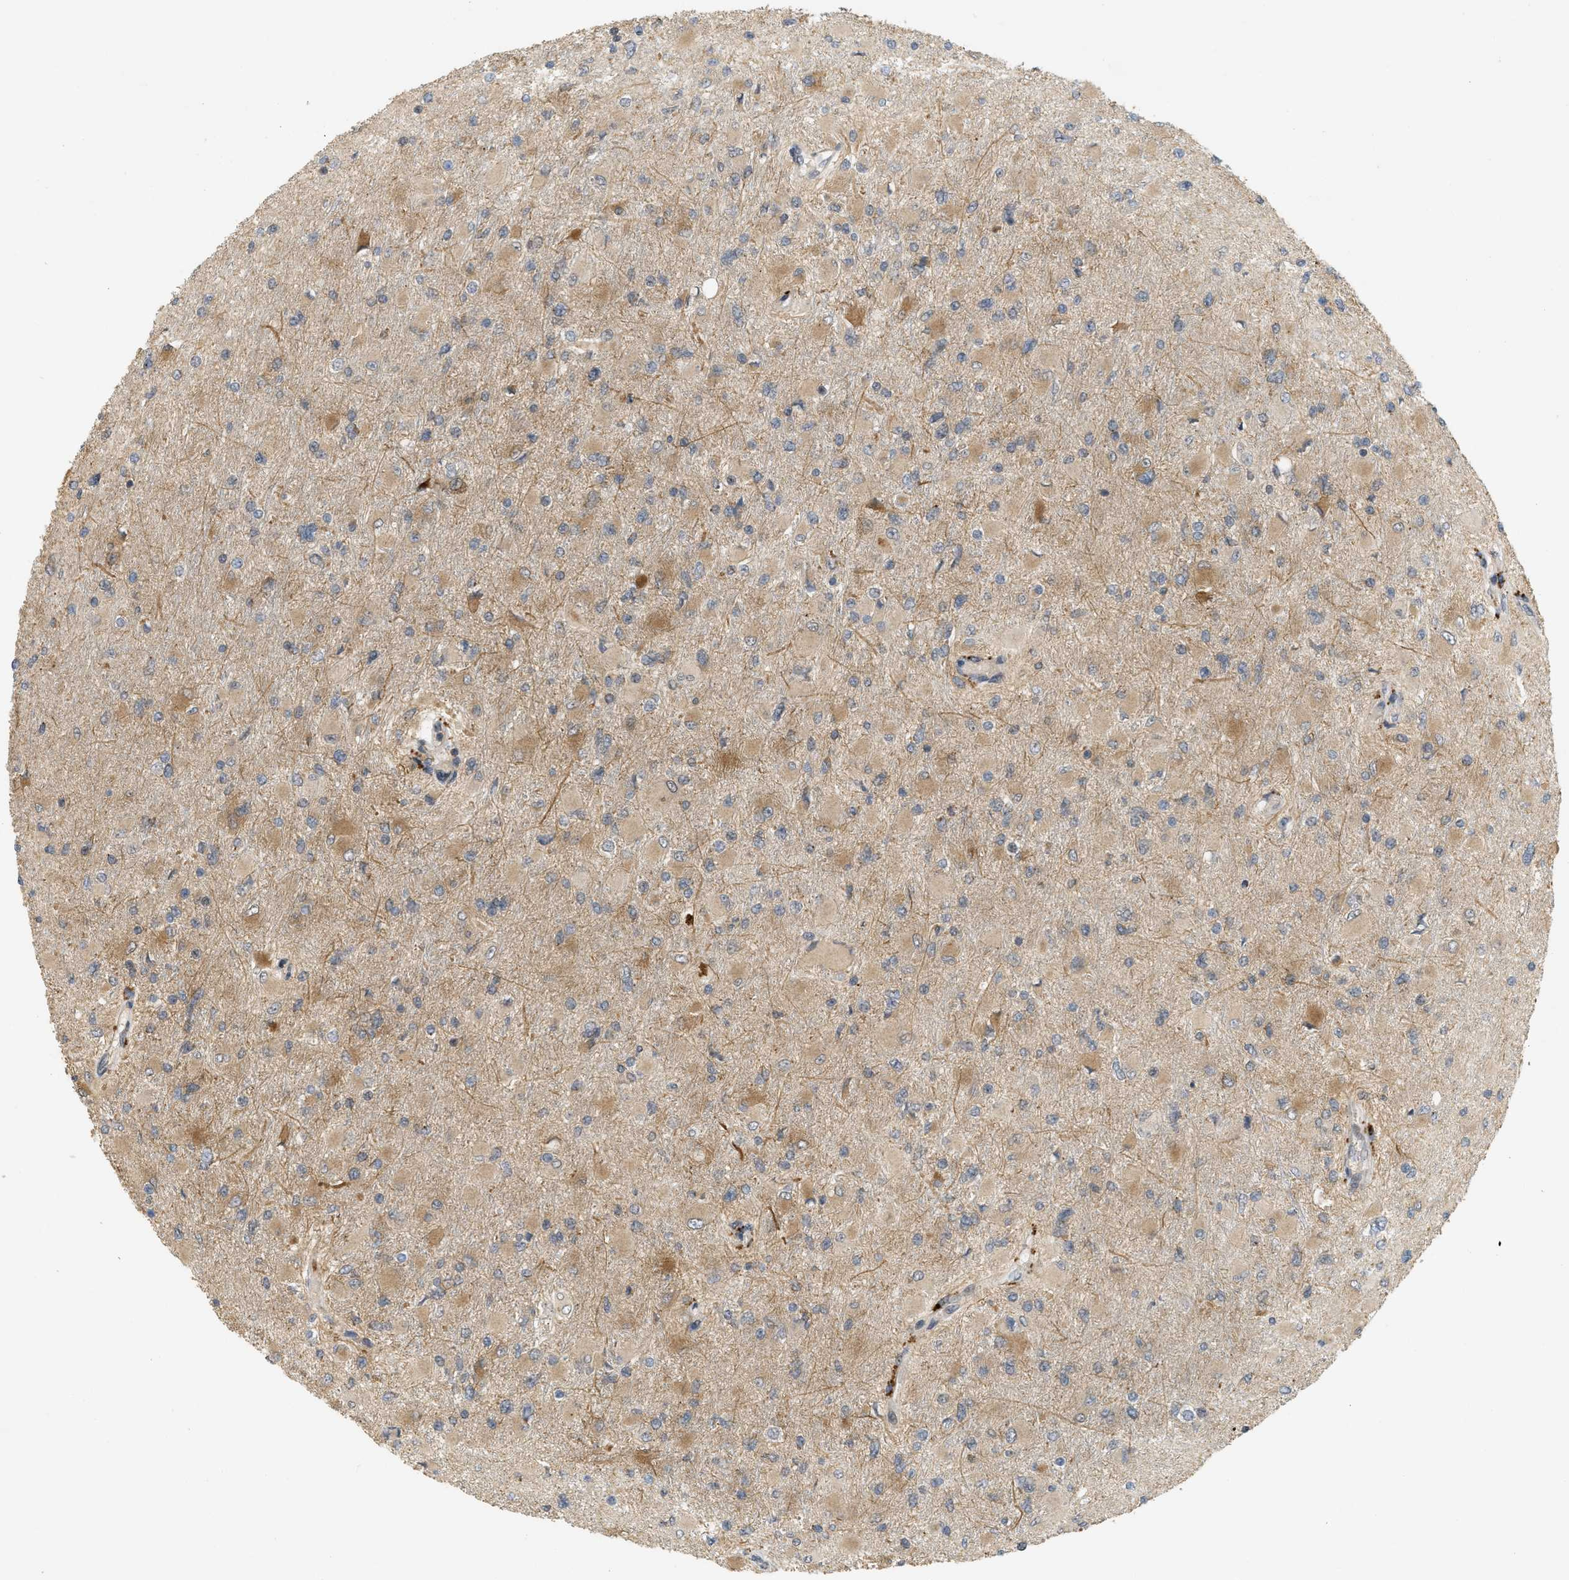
{"staining": {"intensity": "negative", "quantity": "none", "location": "none"}, "tissue": "glioma", "cell_type": "Tumor cells", "image_type": "cancer", "snomed": [{"axis": "morphology", "description": "Glioma, malignant, High grade"}, {"axis": "topography", "description": "Cerebral cortex"}], "caption": "Immunohistochemistry image of neoplastic tissue: human glioma stained with DAB (3,3'-diaminobenzidine) exhibits no significant protein expression in tumor cells.", "gene": "PRKD1", "patient": {"sex": "female", "age": 36}}